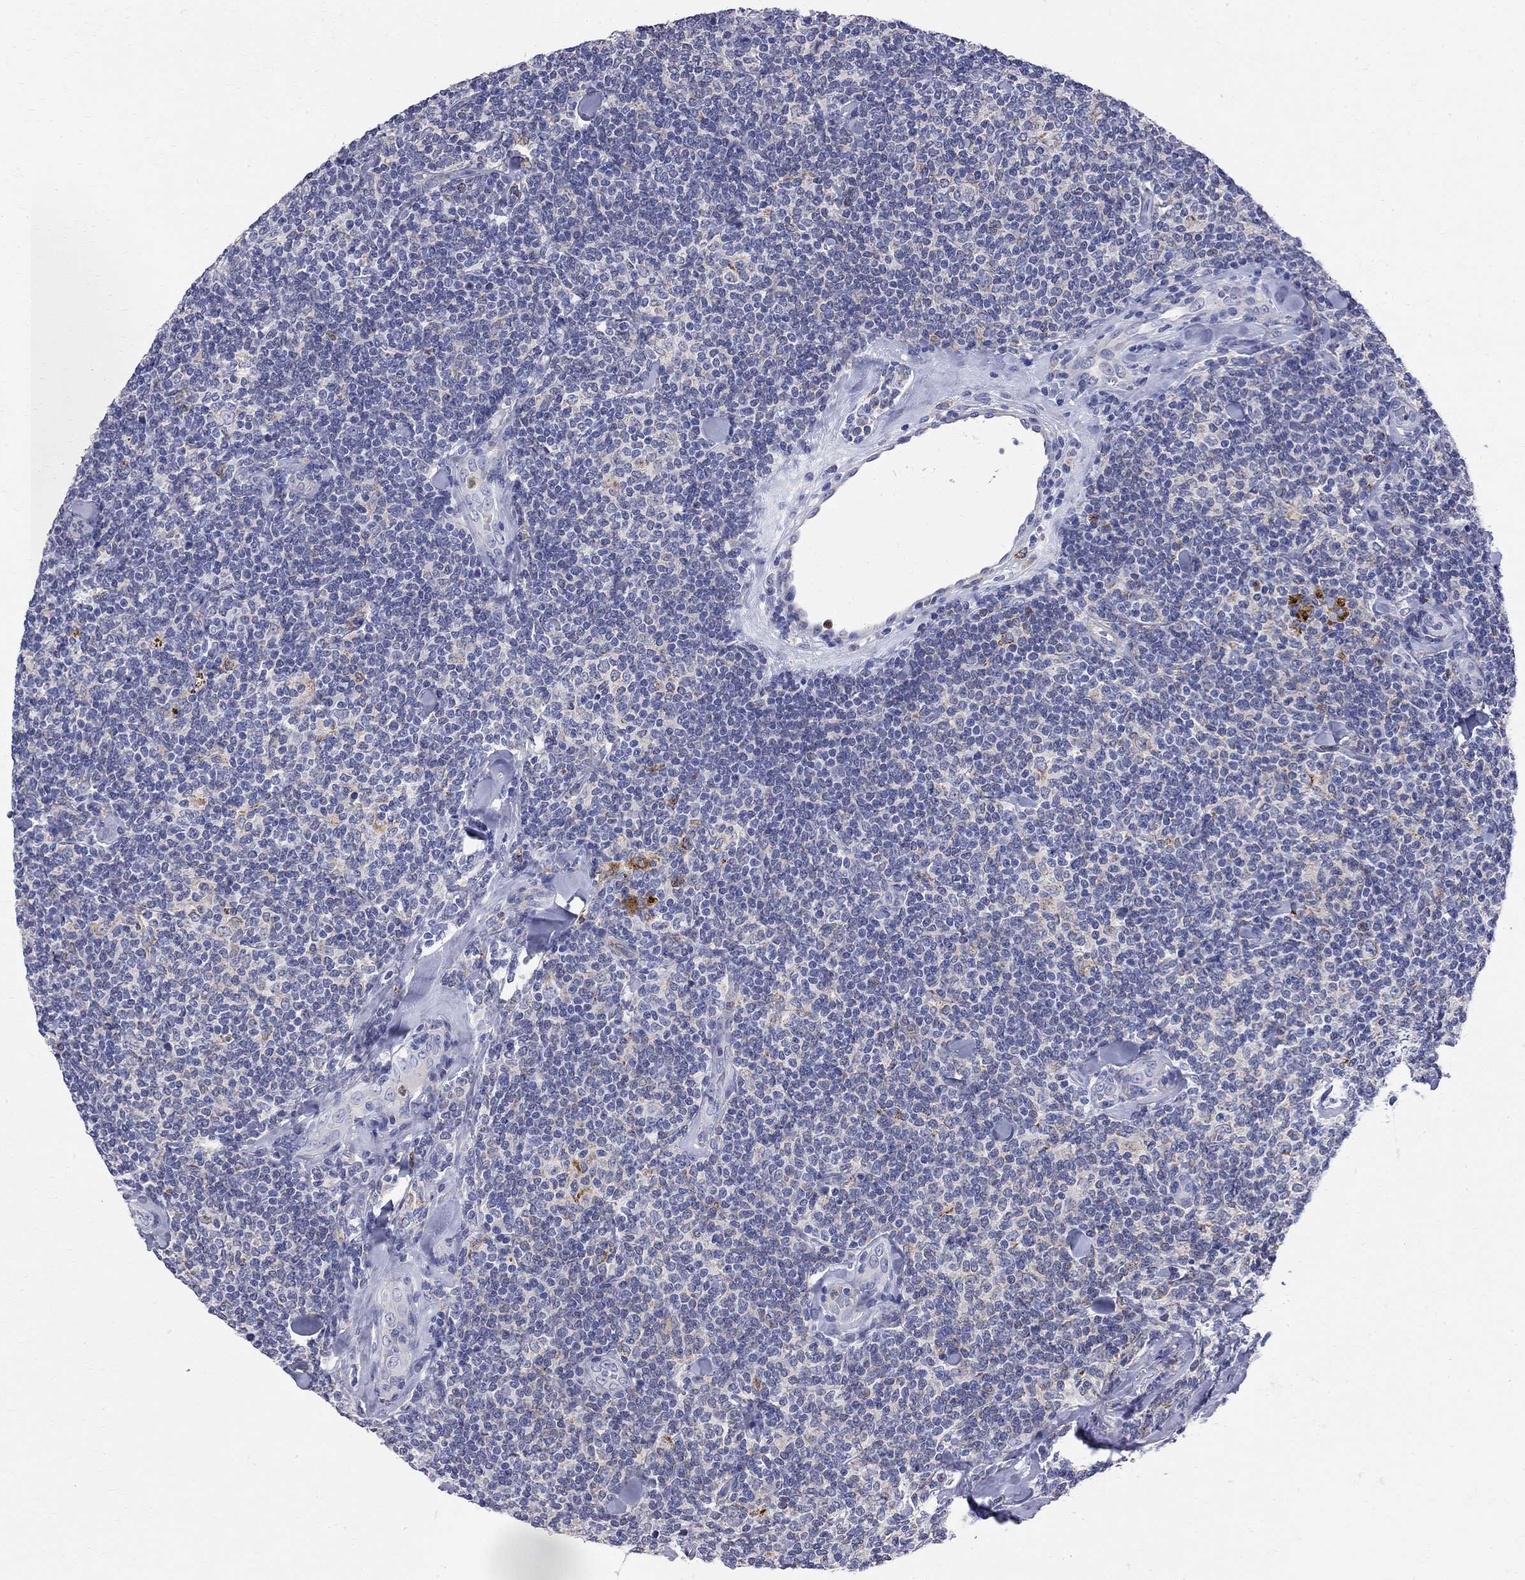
{"staining": {"intensity": "negative", "quantity": "none", "location": "none"}, "tissue": "lymphoma", "cell_type": "Tumor cells", "image_type": "cancer", "snomed": [{"axis": "morphology", "description": "Malignant lymphoma, non-Hodgkin's type, Low grade"}, {"axis": "topography", "description": "Lymph node"}], "caption": "Immunohistochemical staining of lymphoma demonstrates no significant staining in tumor cells.", "gene": "ACSL1", "patient": {"sex": "female", "age": 56}}